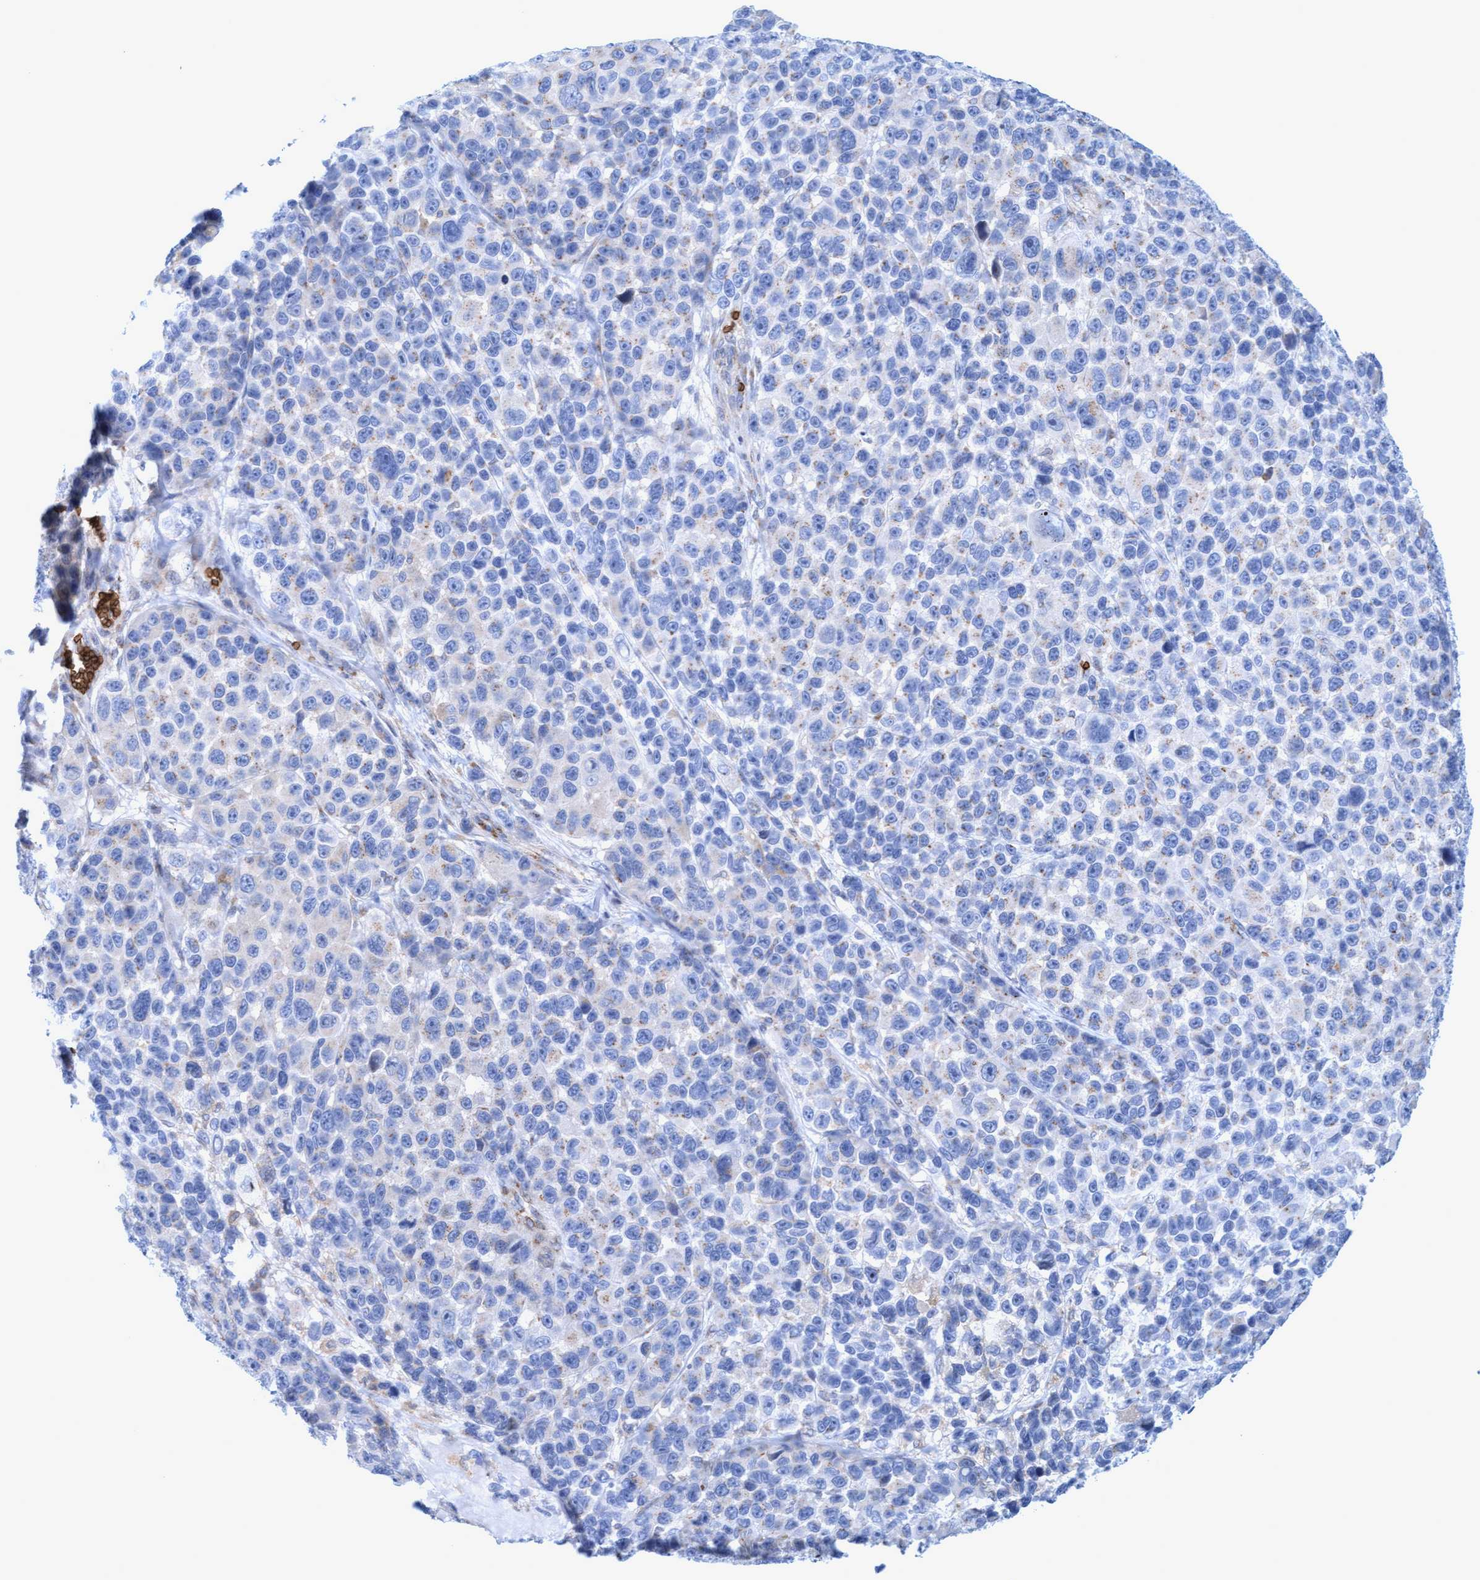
{"staining": {"intensity": "negative", "quantity": "none", "location": "none"}, "tissue": "melanoma", "cell_type": "Tumor cells", "image_type": "cancer", "snomed": [{"axis": "morphology", "description": "Malignant melanoma, NOS"}, {"axis": "topography", "description": "Skin"}], "caption": "High magnification brightfield microscopy of malignant melanoma stained with DAB (3,3'-diaminobenzidine) (brown) and counterstained with hematoxylin (blue): tumor cells show no significant positivity. The staining is performed using DAB brown chromogen with nuclei counter-stained in using hematoxylin.", "gene": "SPEM2", "patient": {"sex": "male", "age": 53}}